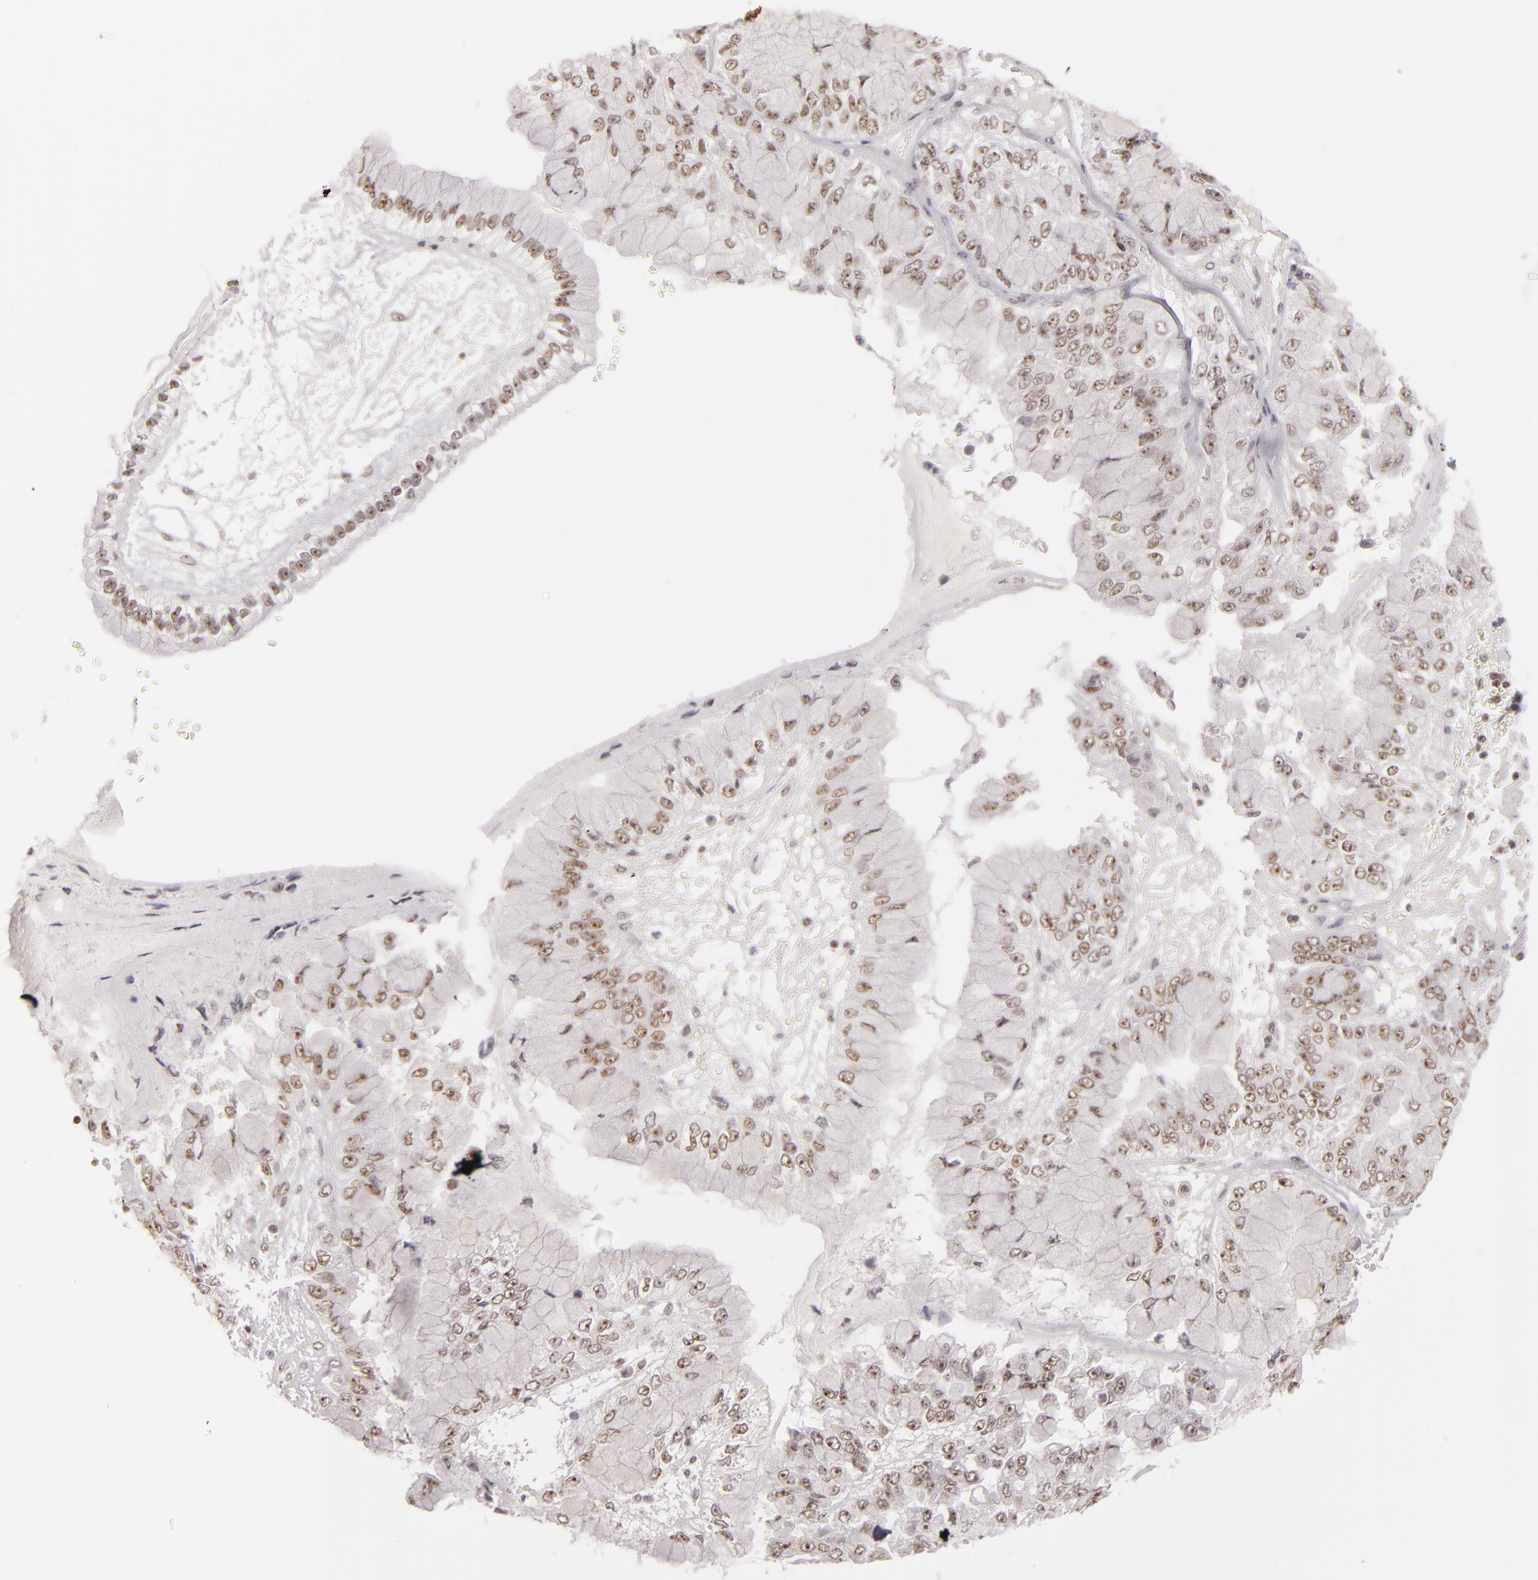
{"staining": {"intensity": "moderate", "quantity": ">75%", "location": "nuclear"}, "tissue": "liver cancer", "cell_type": "Tumor cells", "image_type": "cancer", "snomed": [{"axis": "morphology", "description": "Cholangiocarcinoma"}, {"axis": "topography", "description": "Liver"}], "caption": "An IHC image of neoplastic tissue is shown. Protein staining in brown highlights moderate nuclear positivity in liver cancer within tumor cells.", "gene": "DAXX", "patient": {"sex": "female", "age": 79}}